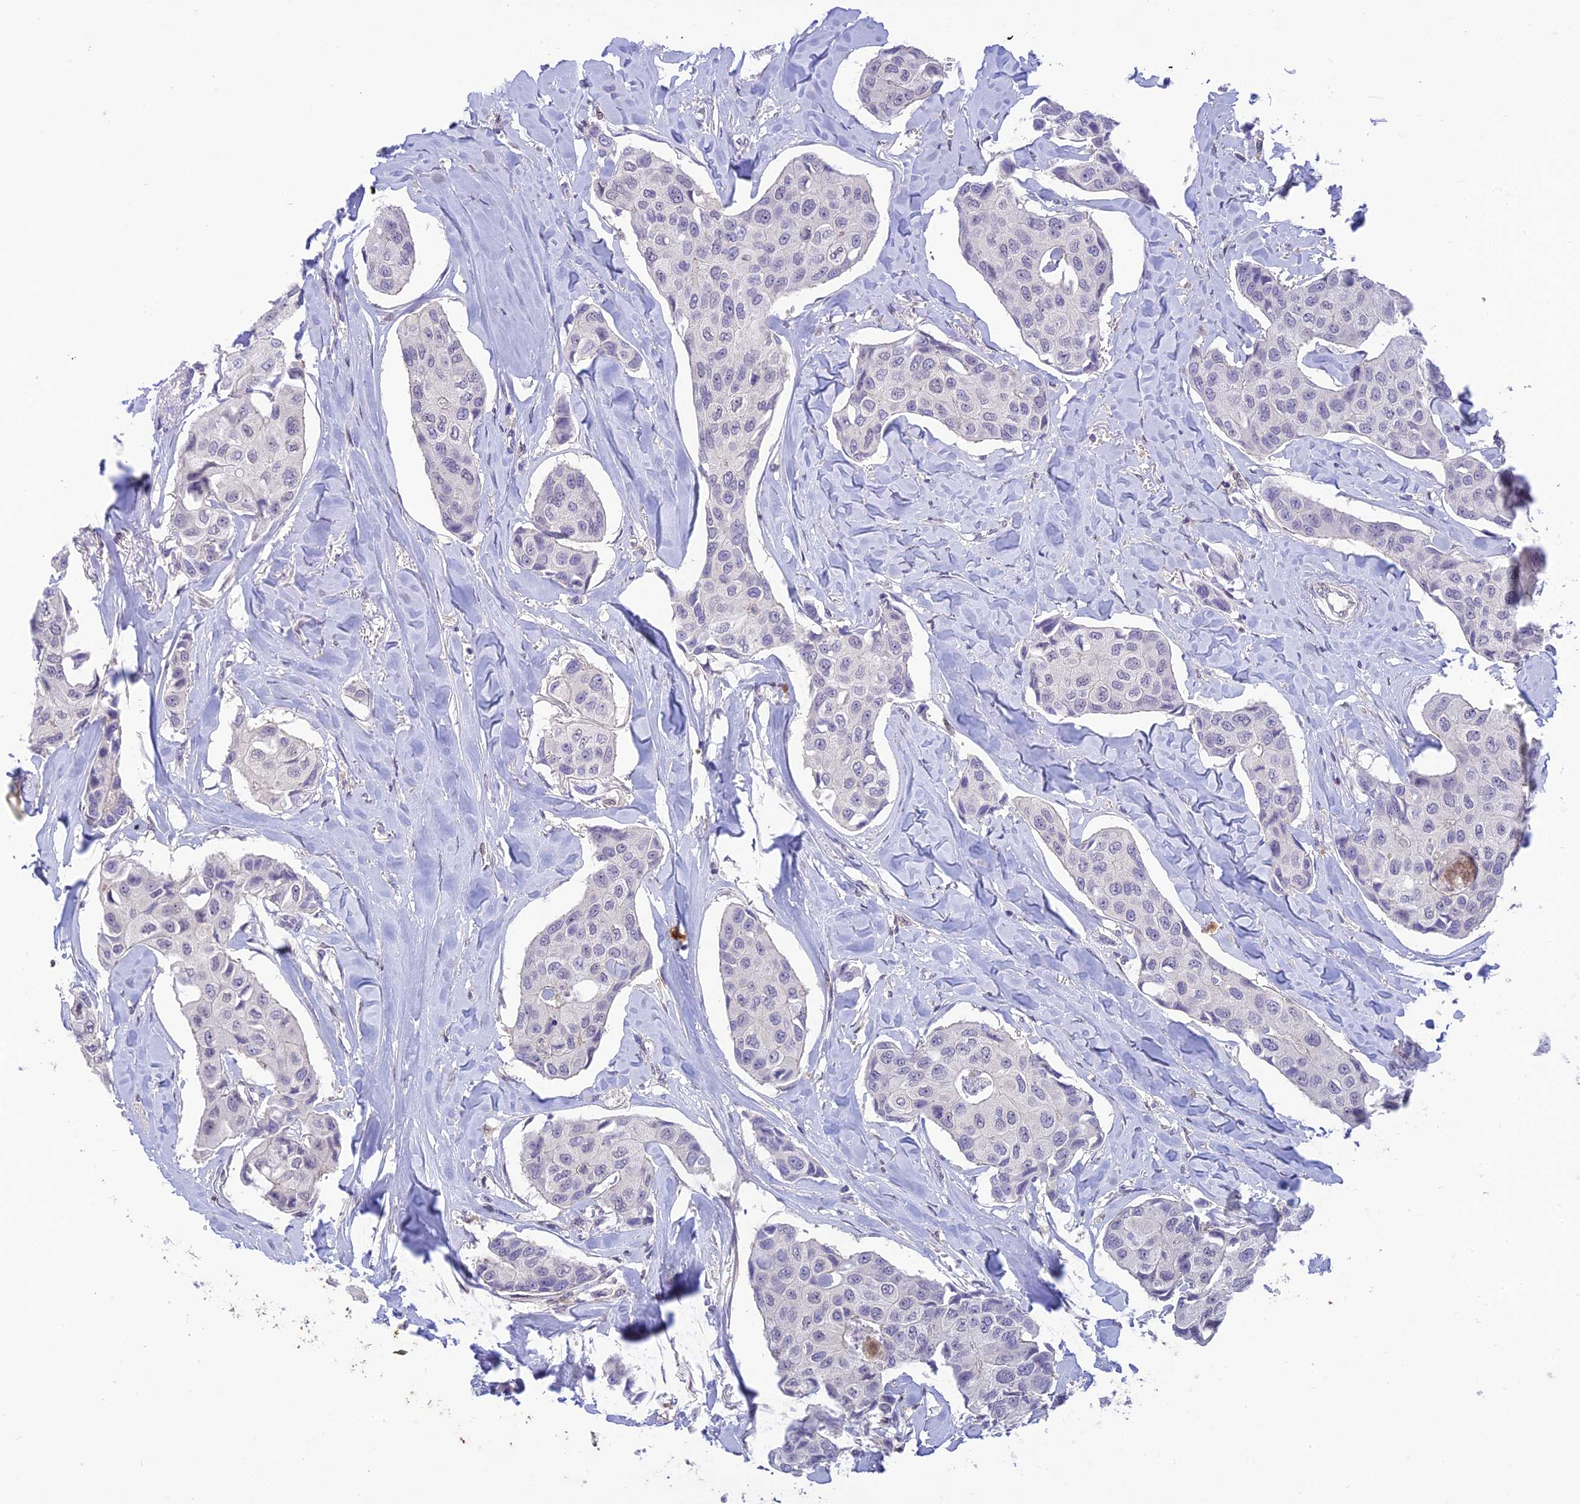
{"staining": {"intensity": "negative", "quantity": "none", "location": "none"}, "tissue": "breast cancer", "cell_type": "Tumor cells", "image_type": "cancer", "snomed": [{"axis": "morphology", "description": "Duct carcinoma"}, {"axis": "topography", "description": "Breast"}], "caption": "A high-resolution histopathology image shows immunohistochemistry staining of breast cancer (infiltrating ductal carcinoma), which exhibits no significant expression in tumor cells.", "gene": "BMT2", "patient": {"sex": "female", "age": 80}}